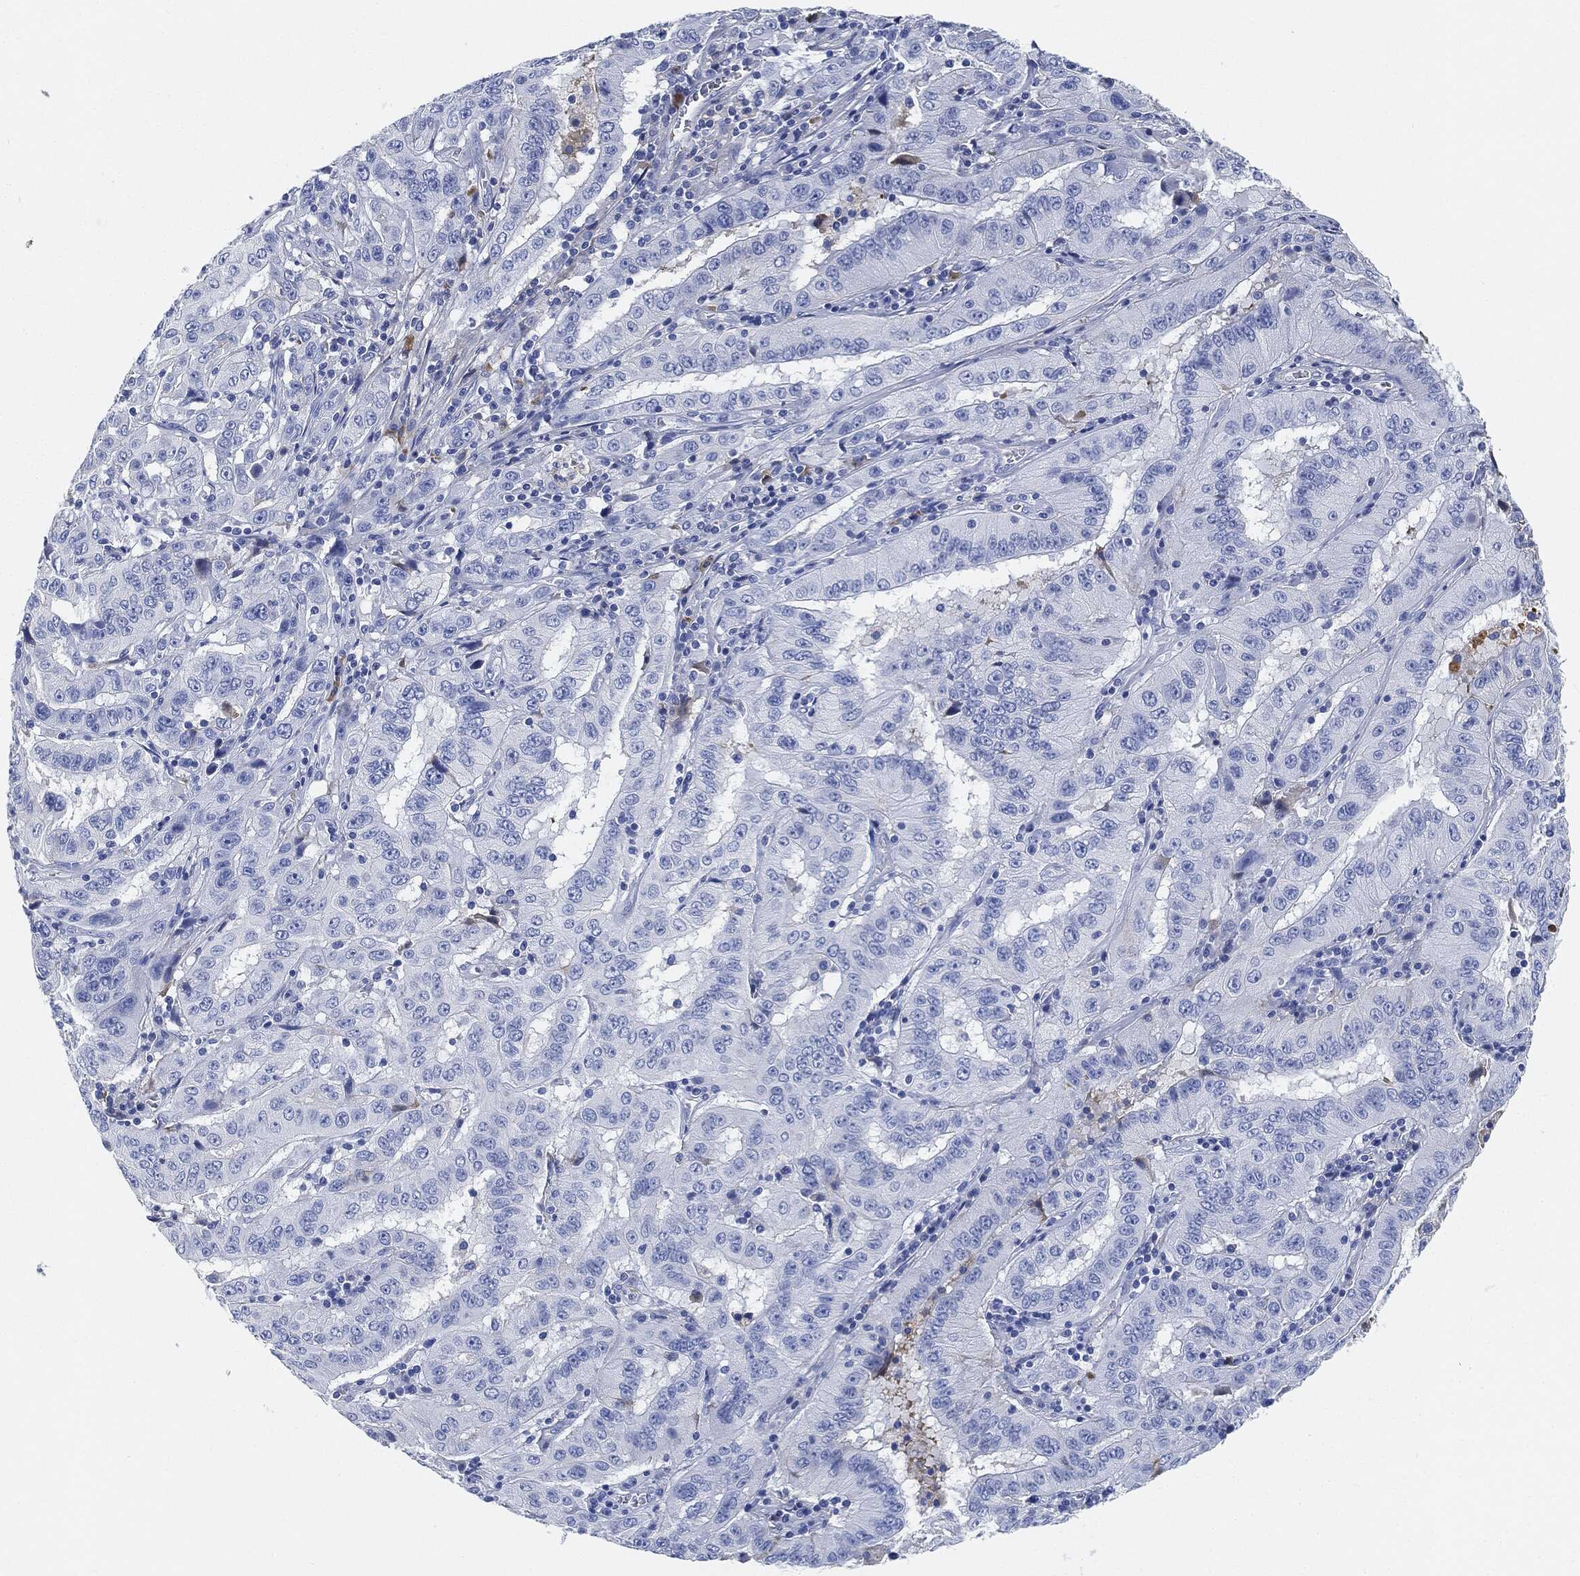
{"staining": {"intensity": "negative", "quantity": "none", "location": "none"}, "tissue": "pancreatic cancer", "cell_type": "Tumor cells", "image_type": "cancer", "snomed": [{"axis": "morphology", "description": "Adenocarcinoma, NOS"}, {"axis": "topography", "description": "Pancreas"}], "caption": "Pancreatic adenocarcinoma stained for a protein using immunohistochemistry exhibits no staining tumor cells.", "gene": "IGLV6-57", "patient": {"sex": "male", "age": 63}}